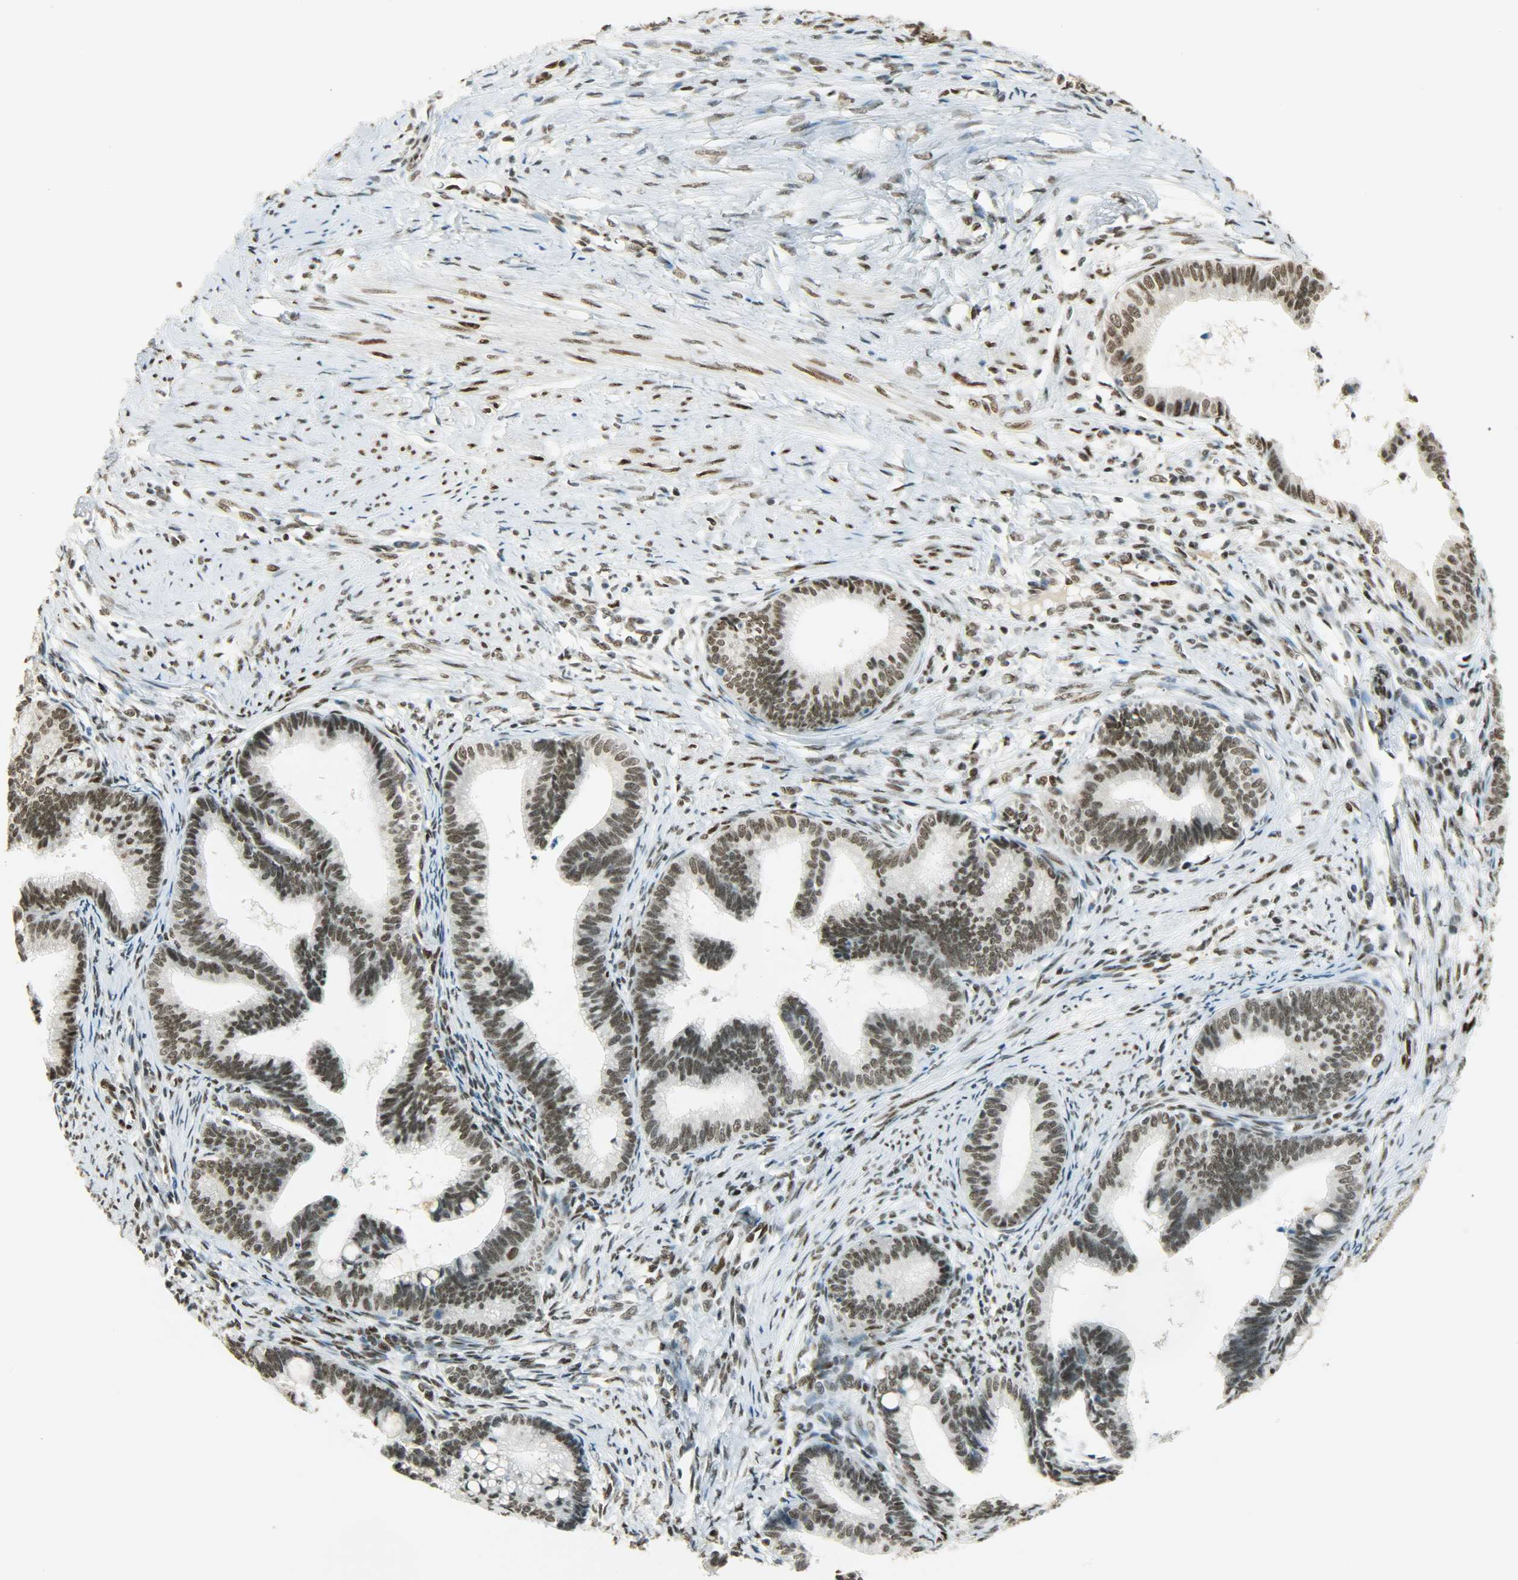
{"staining": {"intensity": "strong", "quantity": ">75%", "location": "nuclear"}, "tissue": "cervical cancer", "cell_type": "Tumor cells", "image_type": "cancer", "snomed": [{"axis": "morphology", "description": "Adenocarcinoma, NOS"}, {"axis": "topography", "description": "Cervix"}], "caption": "IHC of cervical cancer exhibits high levels of strong nuclear expression in about >75% of tumor cells. (IHC, brightfield microscopy, high magnification).", "gene": "MYEF2", "patient": {"sex": "female", "age": 36}}